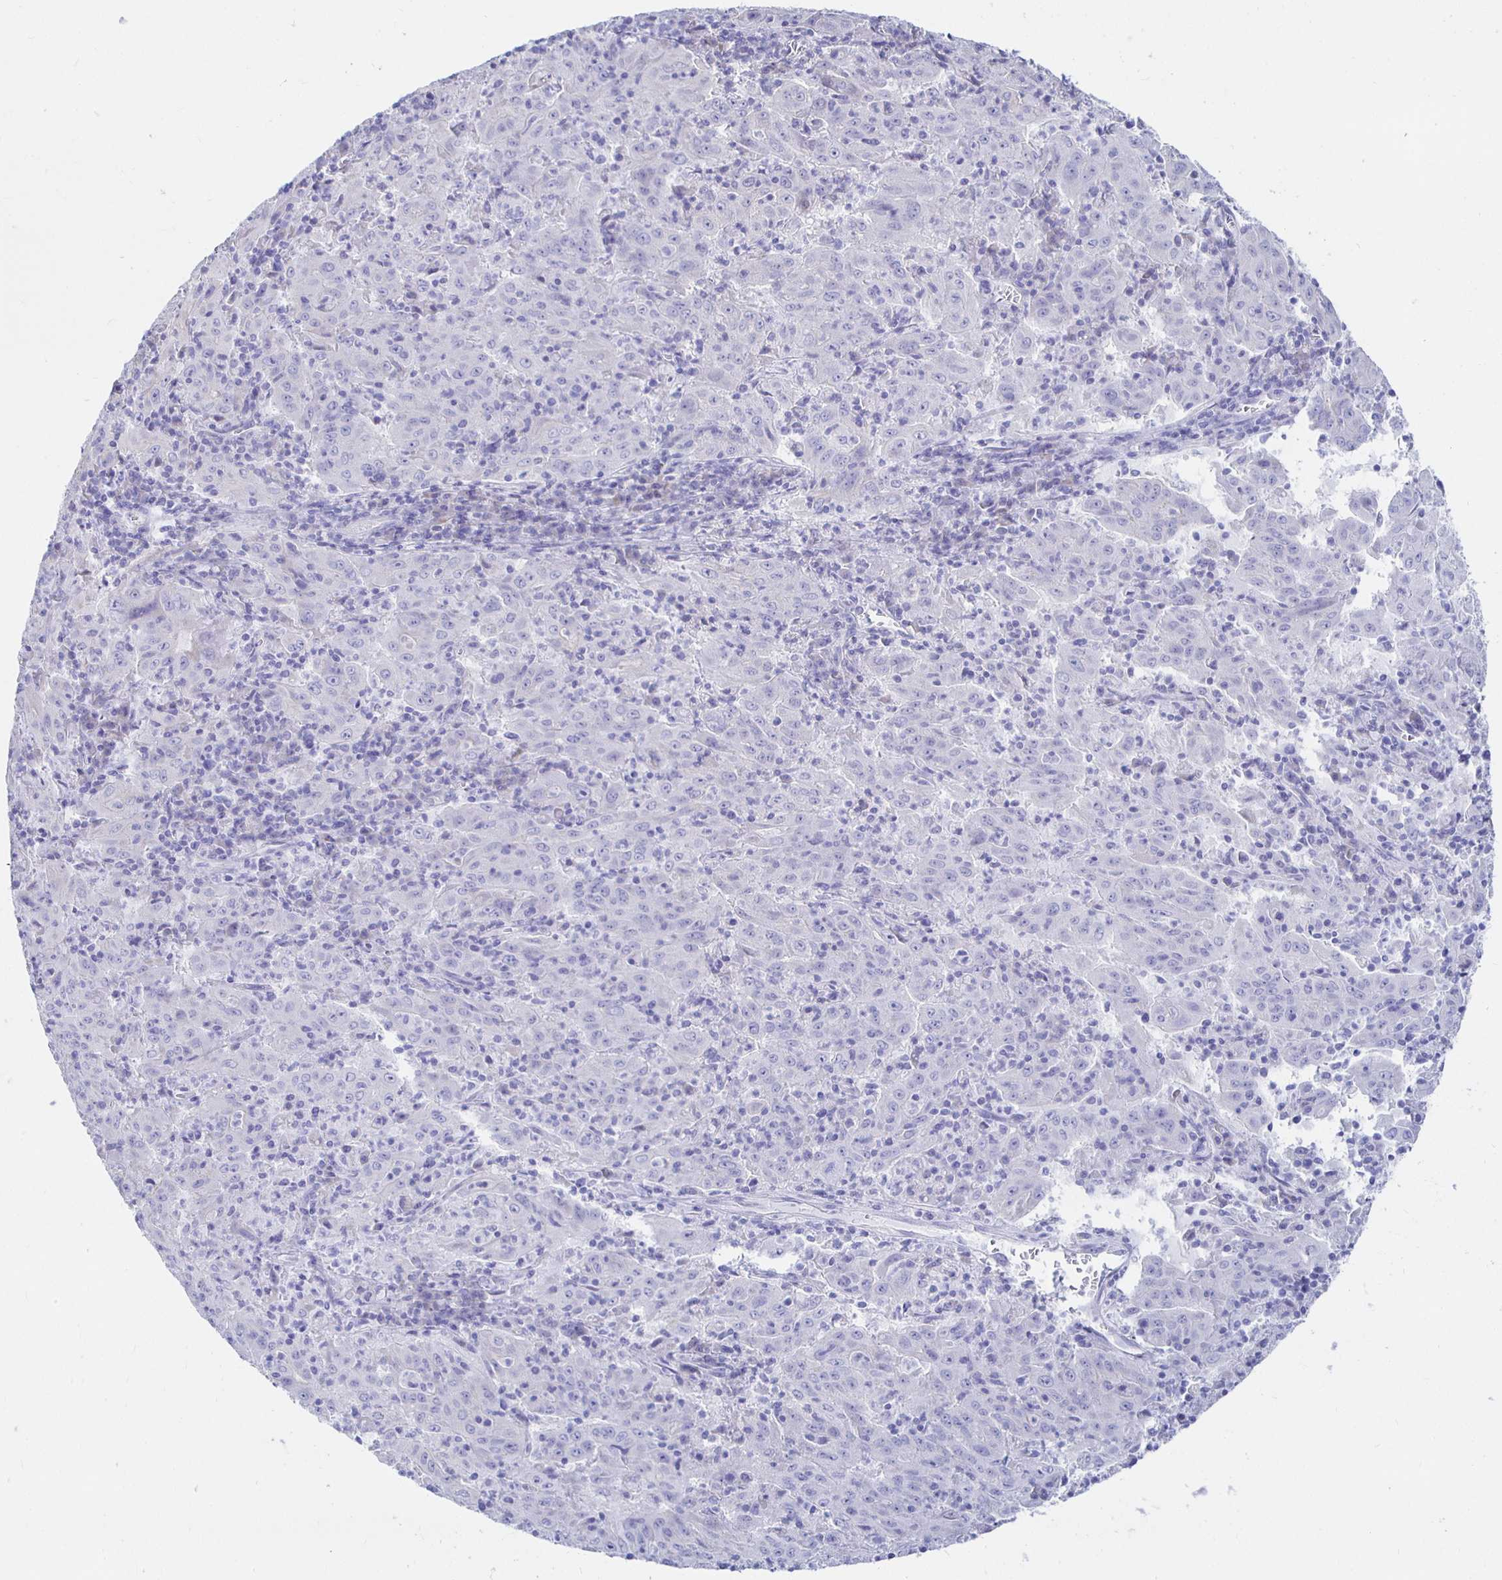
{"staining": {"intensity": "negative", "quantity": "none", "location": "none"}, "tissue": "pancreatic cancer", "cell_type": "Tumor cells", "image_type": "cancer", "snomed": [{"axis": "morphology", "description": "Adenocarcinoma, NOS"}, {"axis": "topography", "description": "Pancreas"}], "caption": "Immunohistochemical staining of pancreatic adenocarcinoma reveals no significant expression in tumor cells. Nuclei are stained in blue.", "gene": "UMOD", "patient": {"sex": "male", "age": 63}}